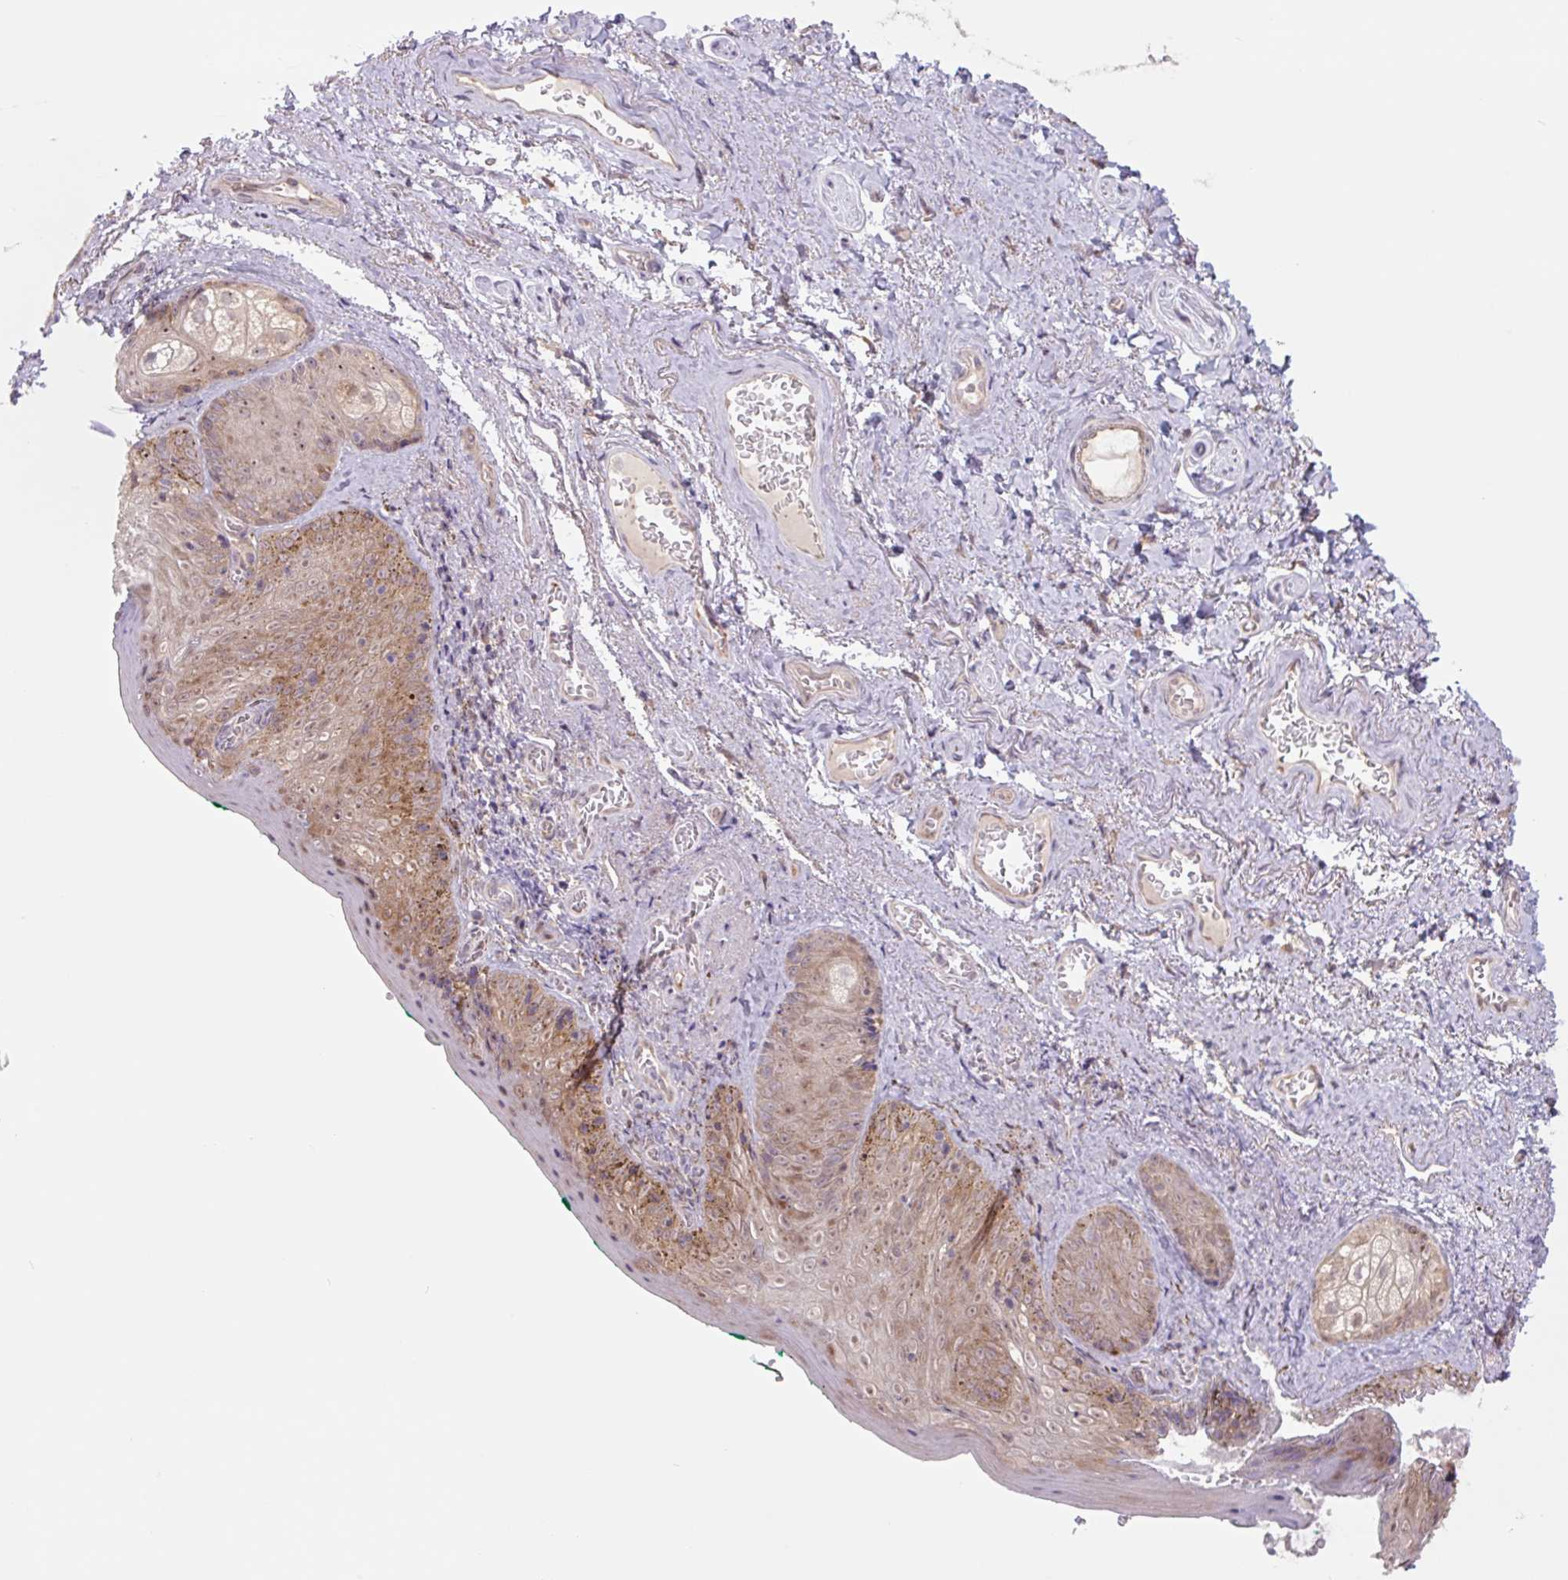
{"staining": {"intensity": "moderate", "quantity": "25%-75%", "location": "cytoplasmic/membranous,nuclear"}, "tissue": "vagina", "cell_type": "Squamous epithelial cells", "image_type": "normal", "snomed": [{"axis": "morphology", "description": "Normal tissue, NOS"}, {"axis": "topography", "description": "Vulva"}, {"axis": "topography", "description": "Vagina"}, {"axis": "topography", "description": "Peripheral nerve tissue"}], "caption": "Immunohistochemistry of benign vagina shows medium levels of moderate cytoplasmic/membranous,nuclear staining in approximately 25%-75% of squamous epithelial cells. The protein is shown in brown color, while the nuclei are stained blue.", "gene": "PLA2G4A", "patient": {"sex": "female", "age": 66}}